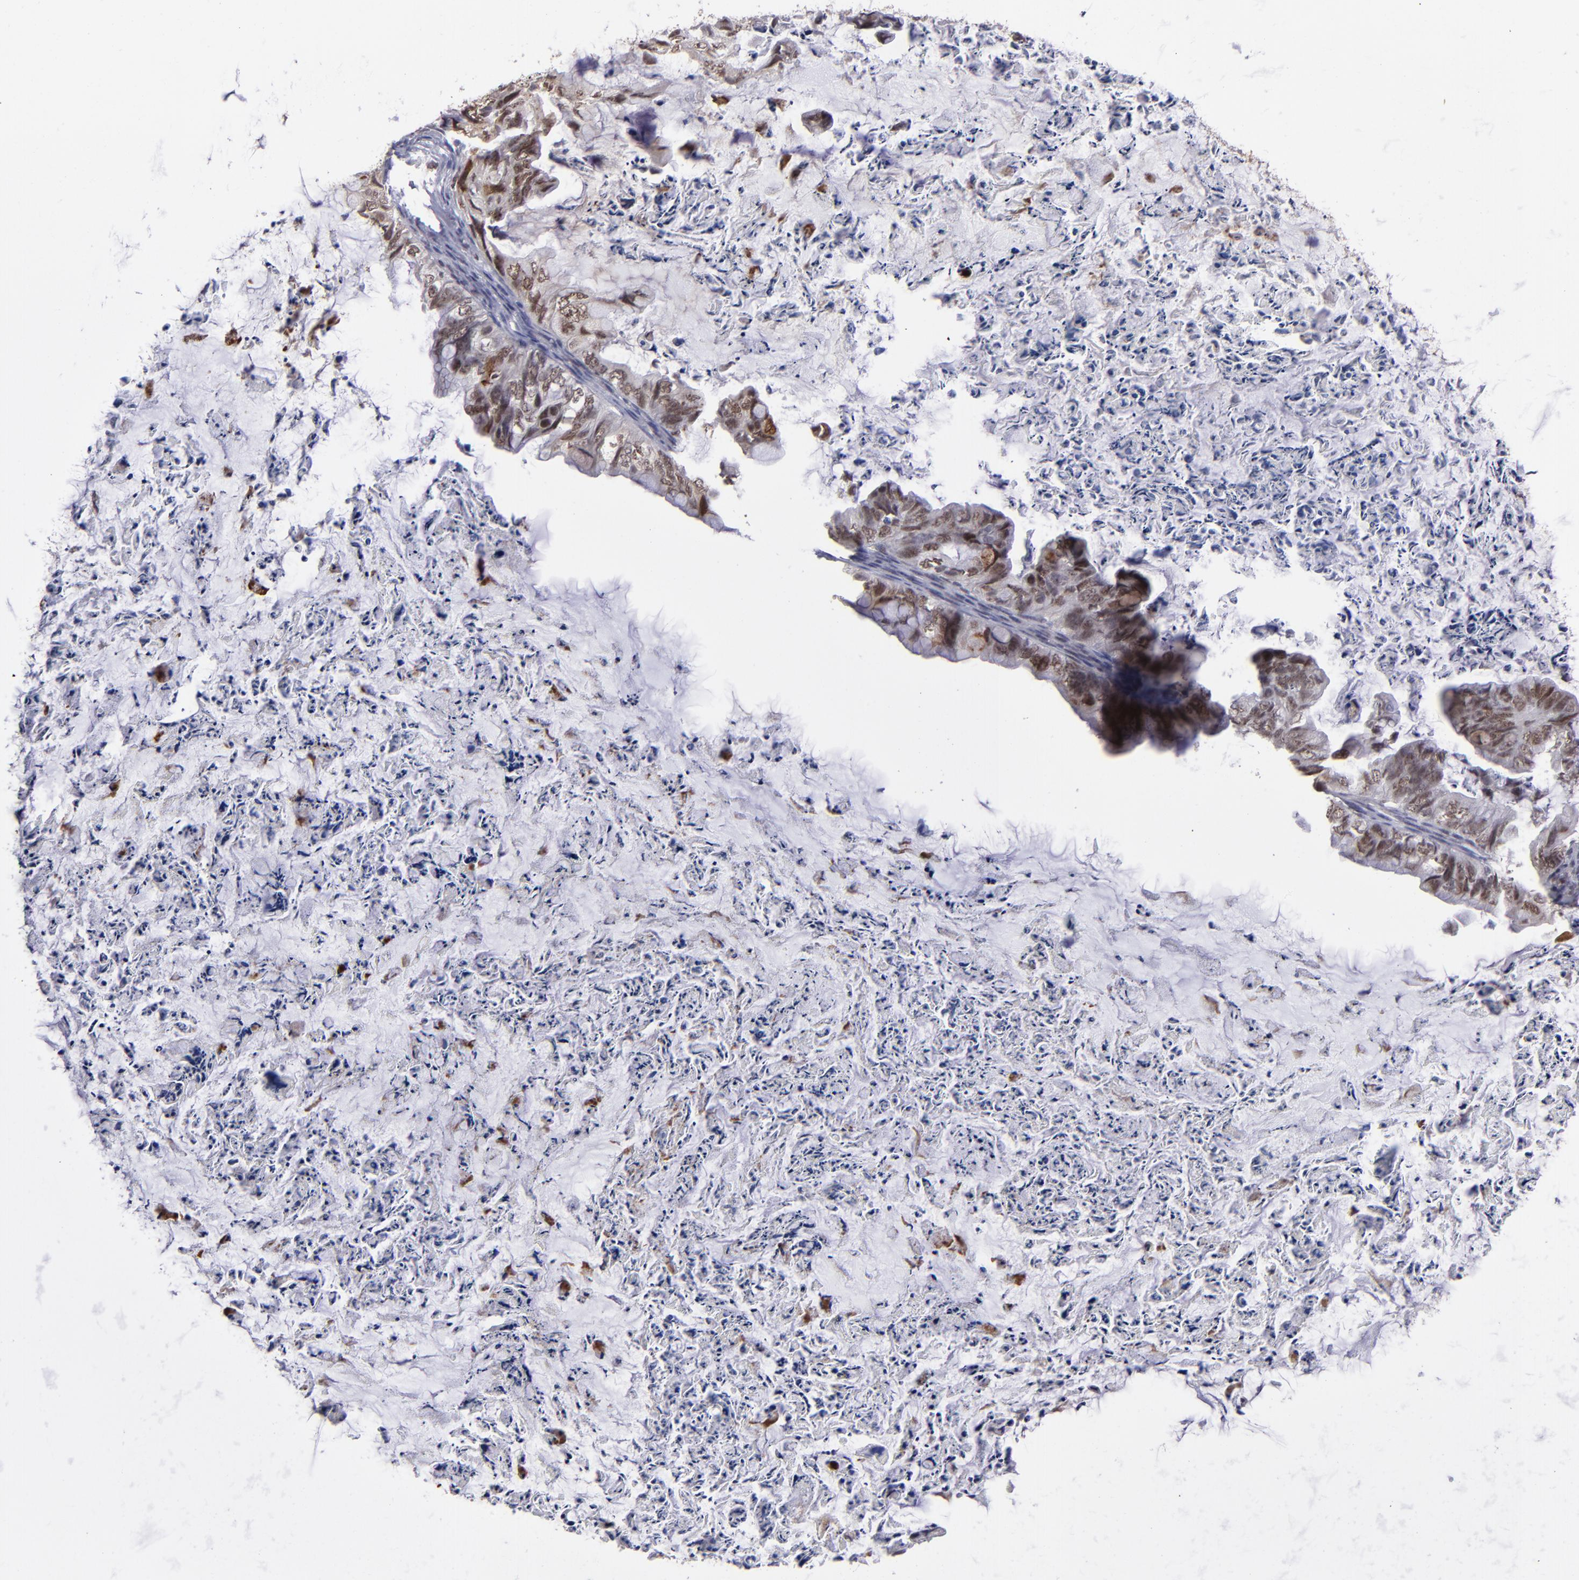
{"staining": {"intensity": "strong", "quantity": ">75%", "location": "nuclear"}, "tissue": "ovarian cancer", "cell_type": "Tumor cells", "image_type": "cancer", "snomed": [{"axis": "morphology", "description": "Cystadenocarcinoma, mucinous, NOS"}, {"axis": "topography", "description": "Ovary"}], "caption": "DAB immunohistochemical staining of ovarian cancer (mucinous cystadenocarcinoma) shows strong nuclear protein positivity in approximately >75% of tumor cells.", "gene": "RREB1", "patient": {"sex": "female", "age": 36}}